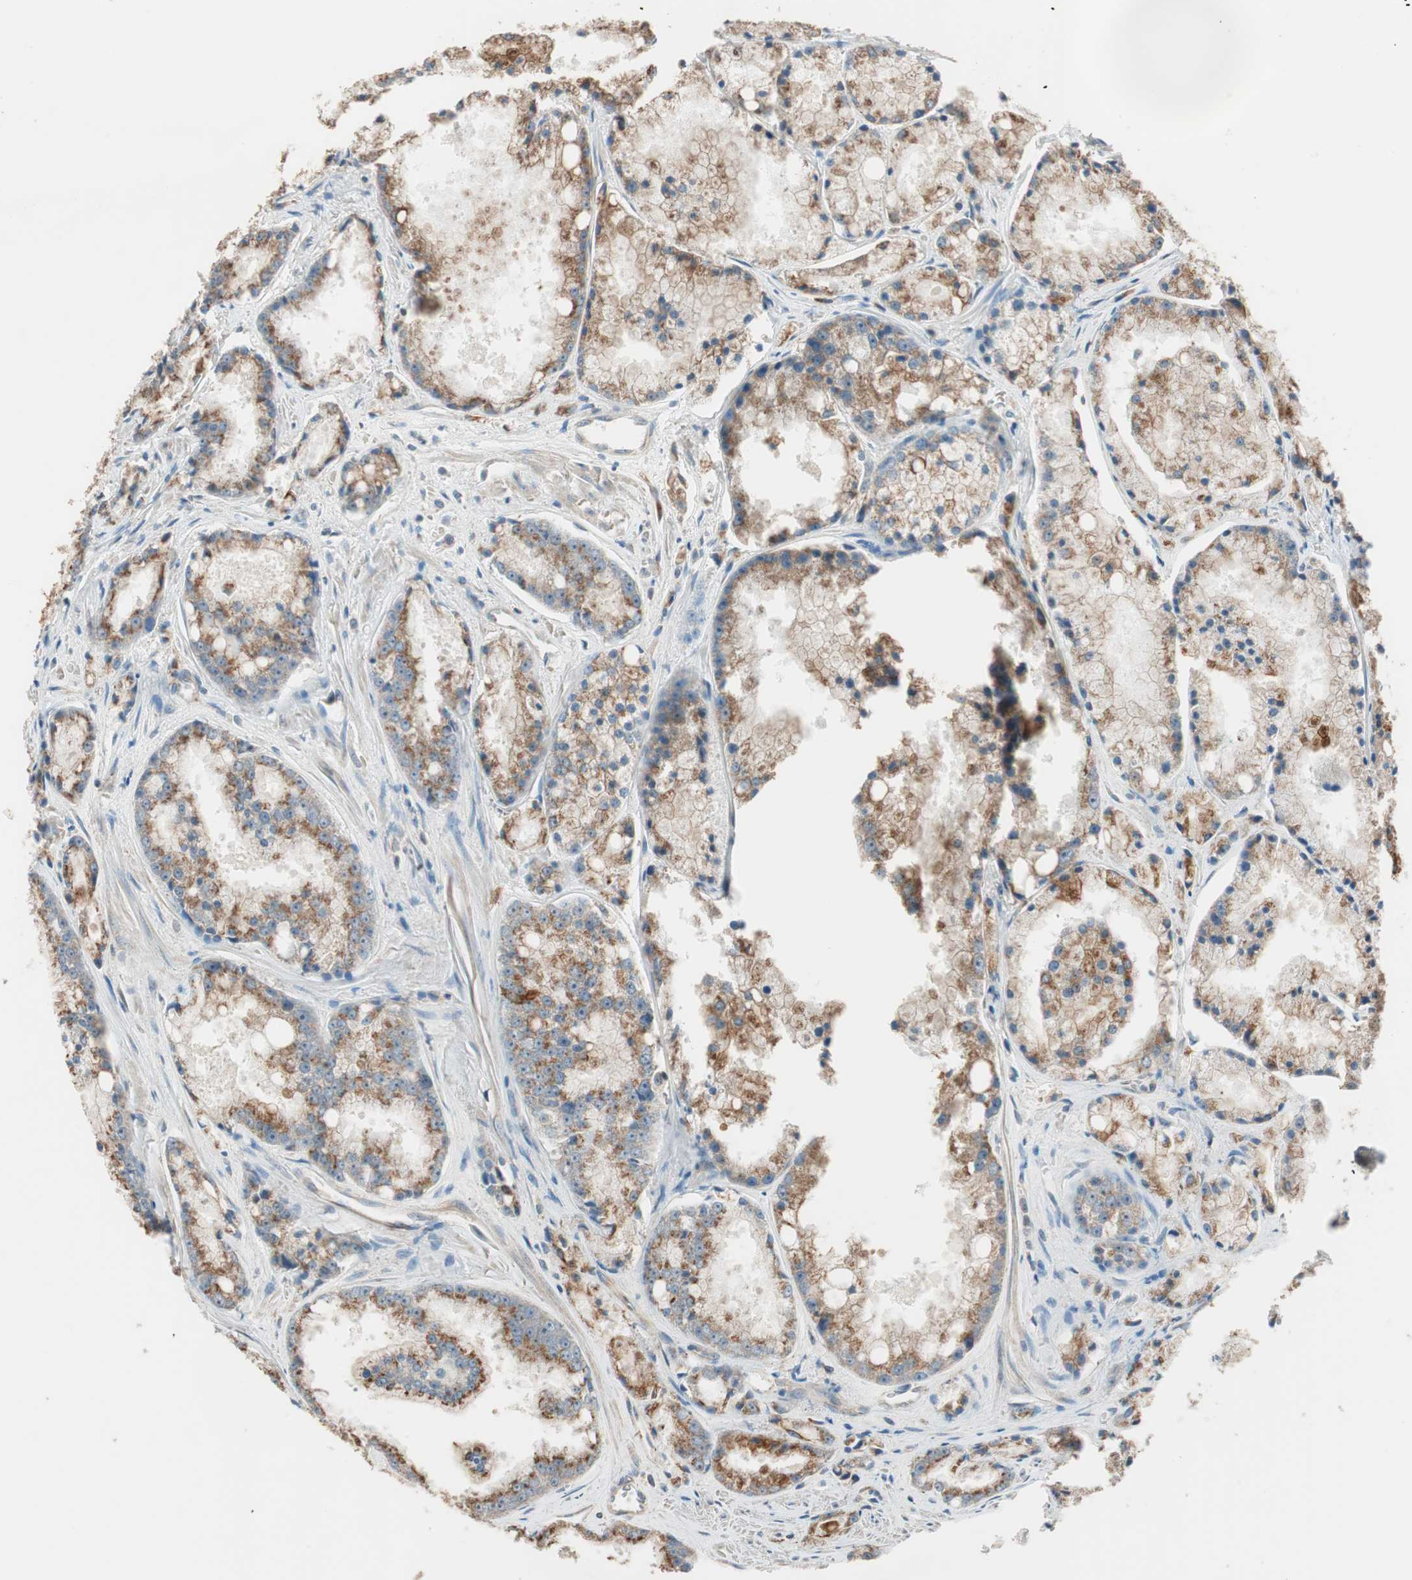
{"staining": {"intensity": "moderate", "quantity": ">75%", "location": "cytoplasmic/membranous"}, "tissue": "prostate cancer", "cell_type": "Tumor cells", "image_type": "cancer", "snomed": [{"axis": "morphology", "description": "Adenocarcinoma, Low grade"}, {"axis": "topography", "description": "Prostate"}], "caption": "An immunohistochemistry histopathology image of tumor tissue is shown. Protein staining in brown labels moderate cytoplasmic/membranous positivity in low-grade adenocarcinoma (prostate) within tumor cells.", "gene": "TRIM21", "patient": {"sex": "male", "age": 64}}